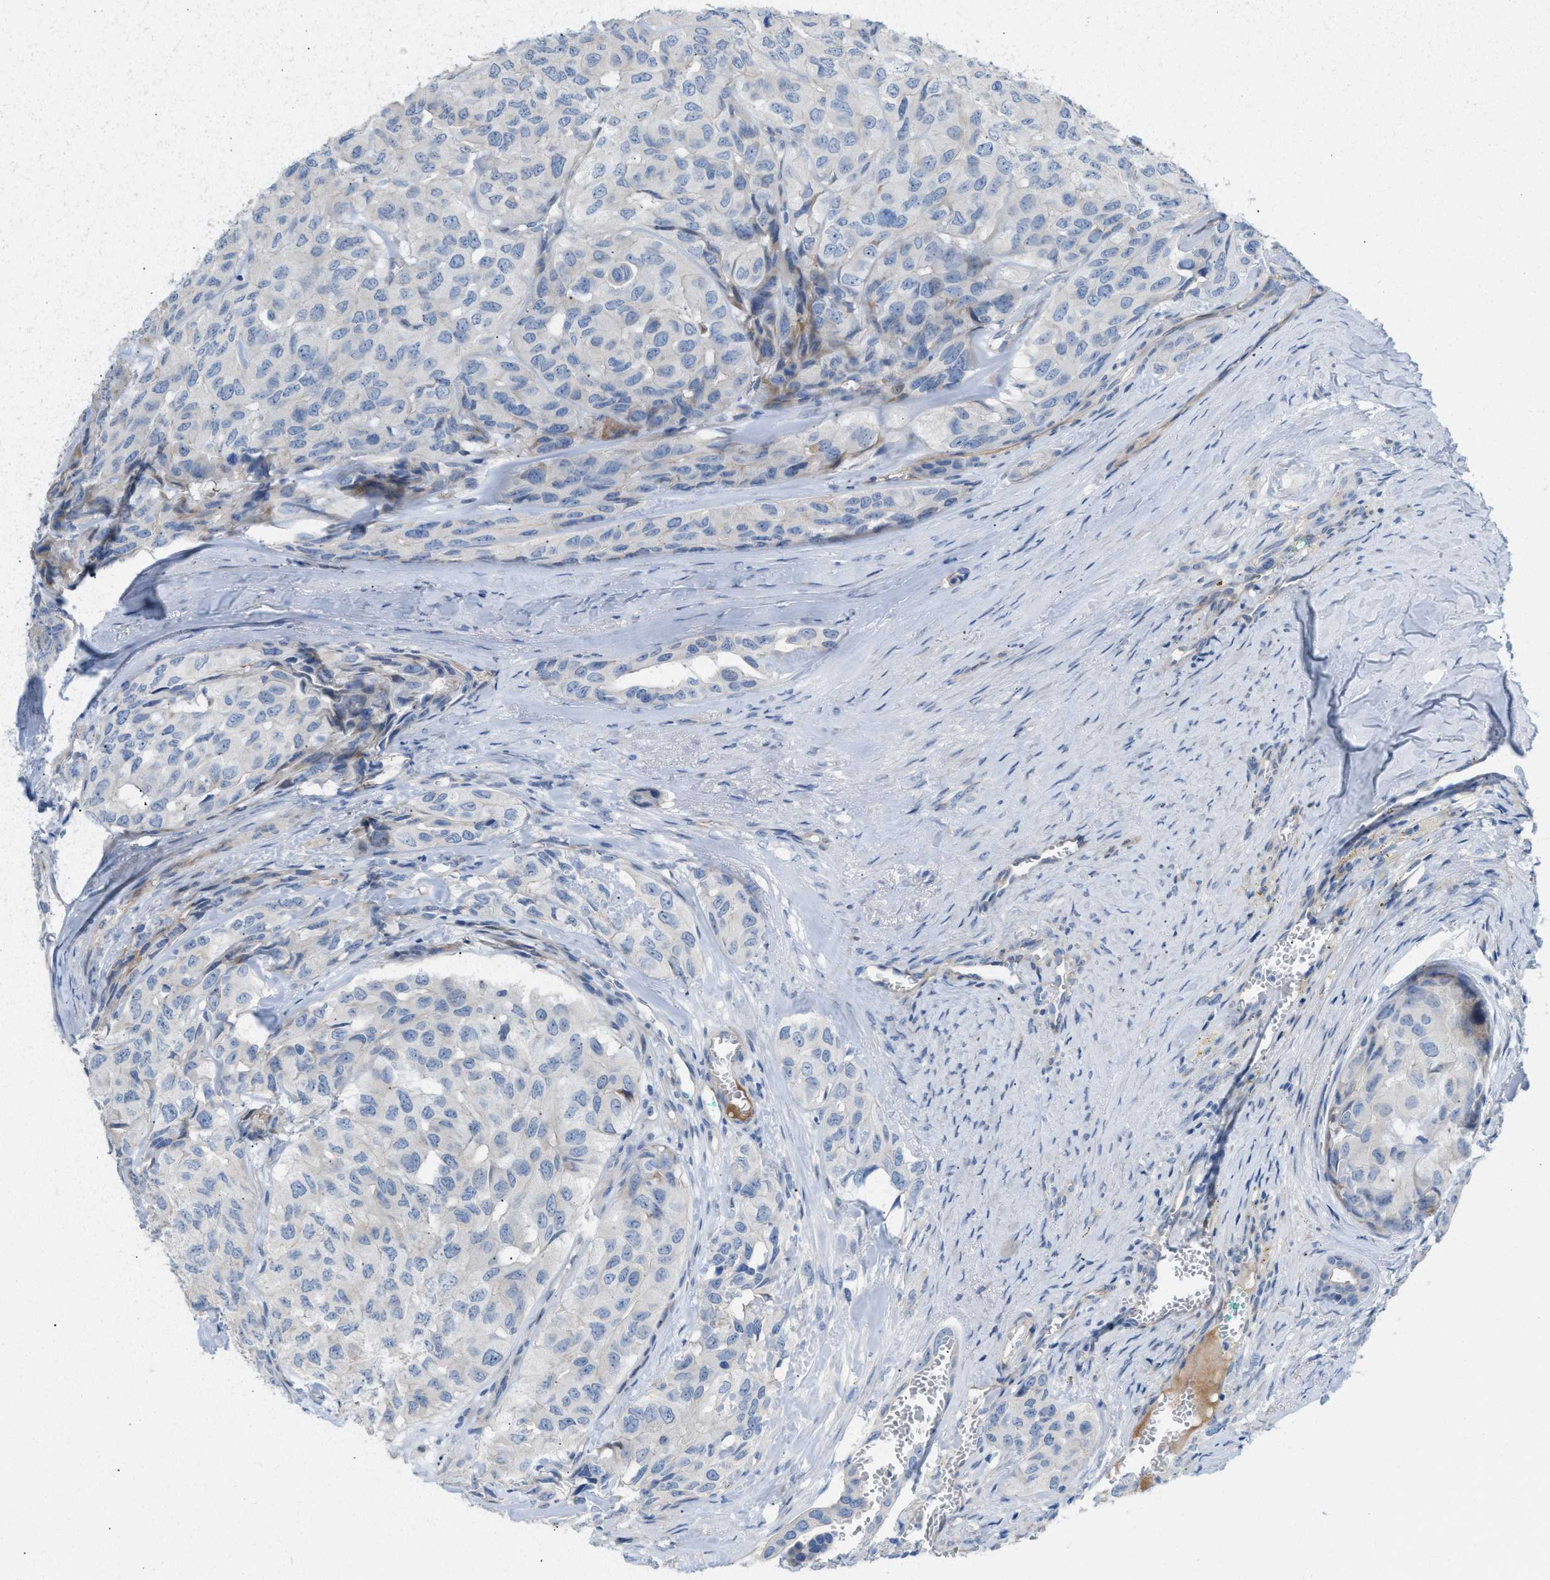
{"staining": {"intensity": "negative", "quantity": "none", "location": "none"}, "tissue": "head and neck cancer", "cell_type": "Tumor cells", "image_type": "cancer", "snomed": [{"axis": "morphology", "description": "Adenocarcinoma, NOS"}, {"axis": "topography", "description": "Salivary gland, NOS"}, {"axis": "topography", "description": "Head-Neck"}], "caption": "The photomicrograph shows no staining of tumor cells in adenocarcinoma (head and neck).", "gene": "MPP3", "patient": {"sex": "female", "age": 76}}